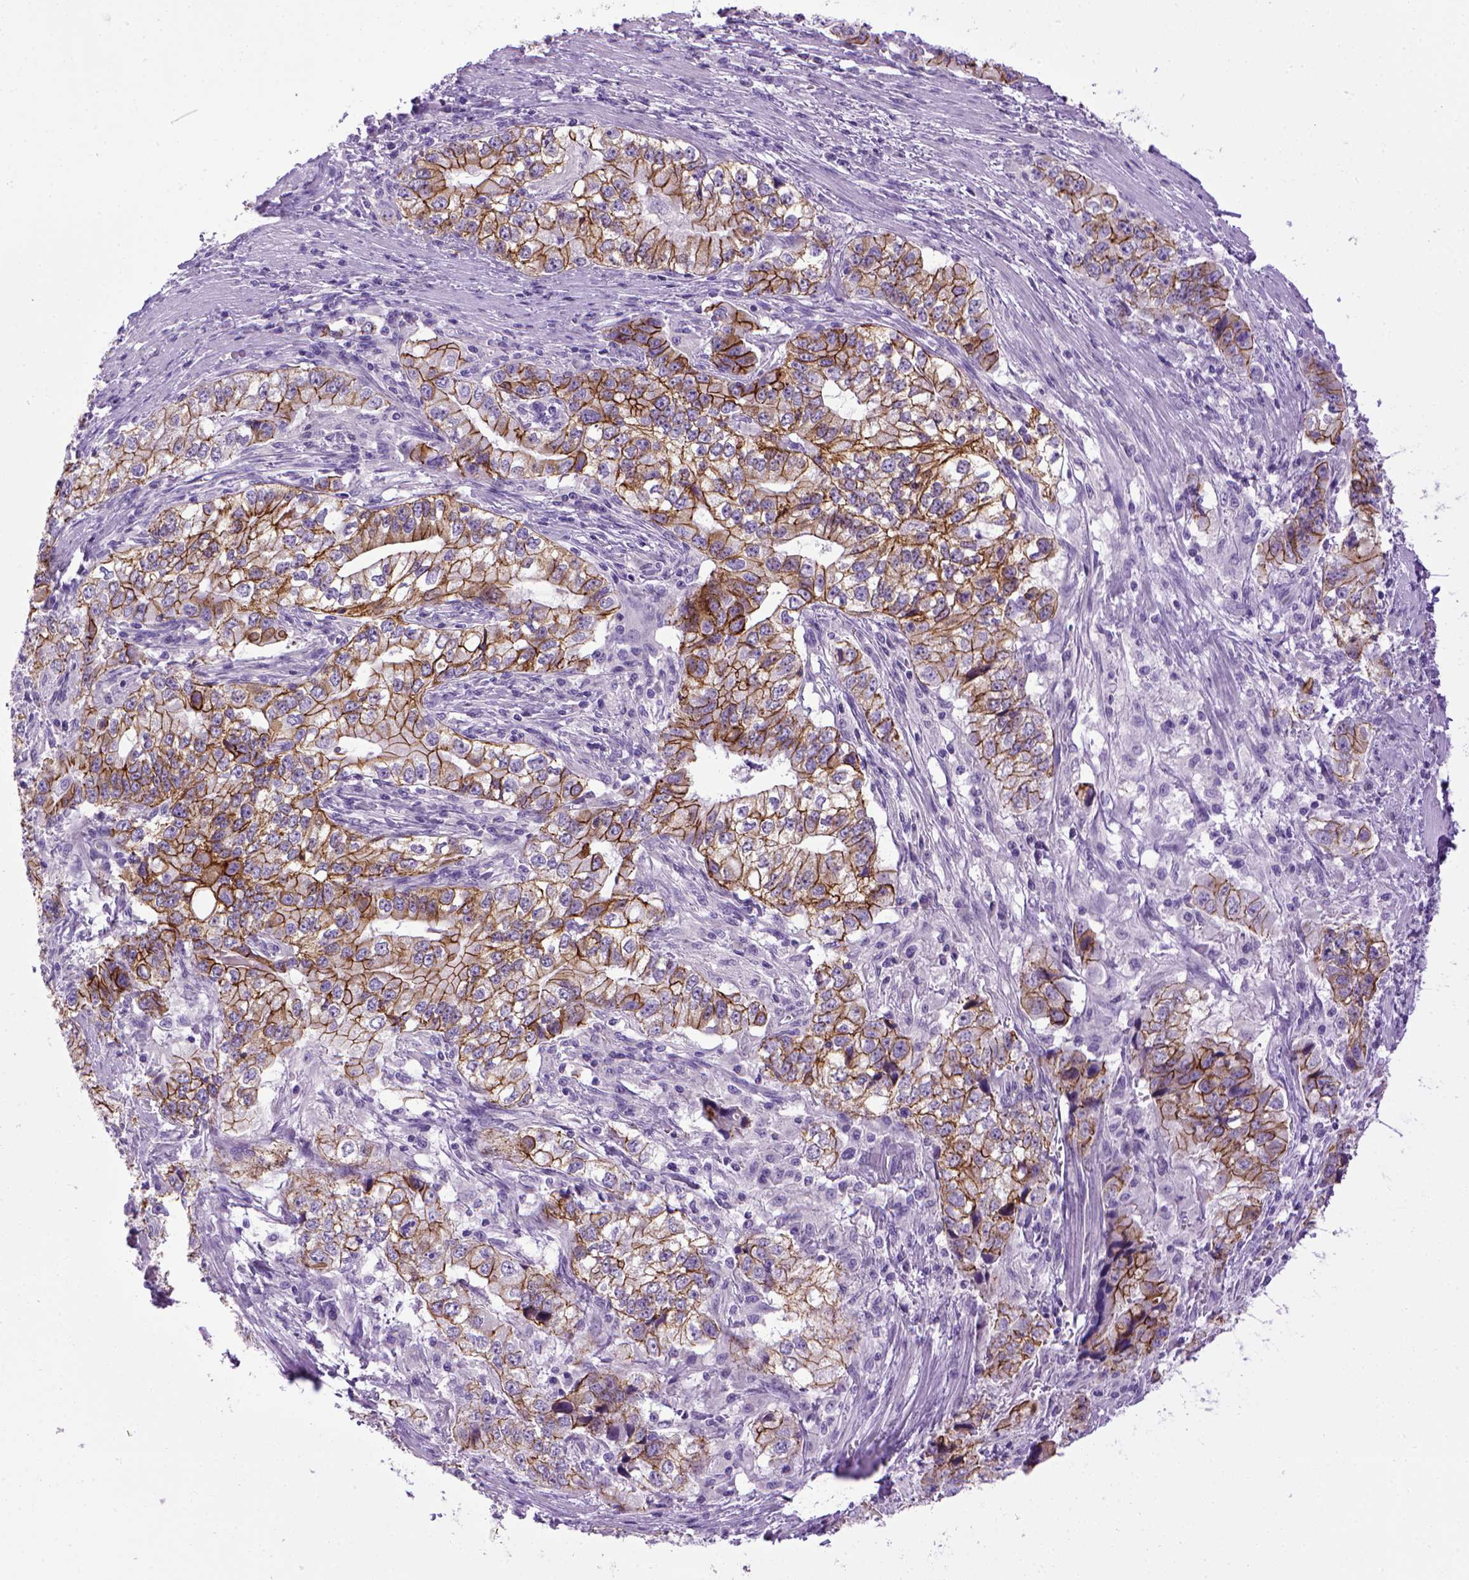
{"staining": {"intensity": "strong", "quantity": ">75%", "location": "cytoplasmic/membranous"}, "tissue": "stomach cancer", "cell_type": "Tumor cells", "image_type": "cancer", "snomed": [{"axis": "morphology", "description": "Adenocarcinoma, NOS"}, {"axis": "topography", "description": "Stomach, lower"}], "caption": "Stomach cancer (adenocarcinoma) stained with IHC demonstrates strong cytoplasmic/membranous staining in approximately >75% of tumor cells. (Brightfield microscopy of DAB IHC at high magnification).", "gene": "CDH1", "patient": {"sex": "female", "age": 72}}